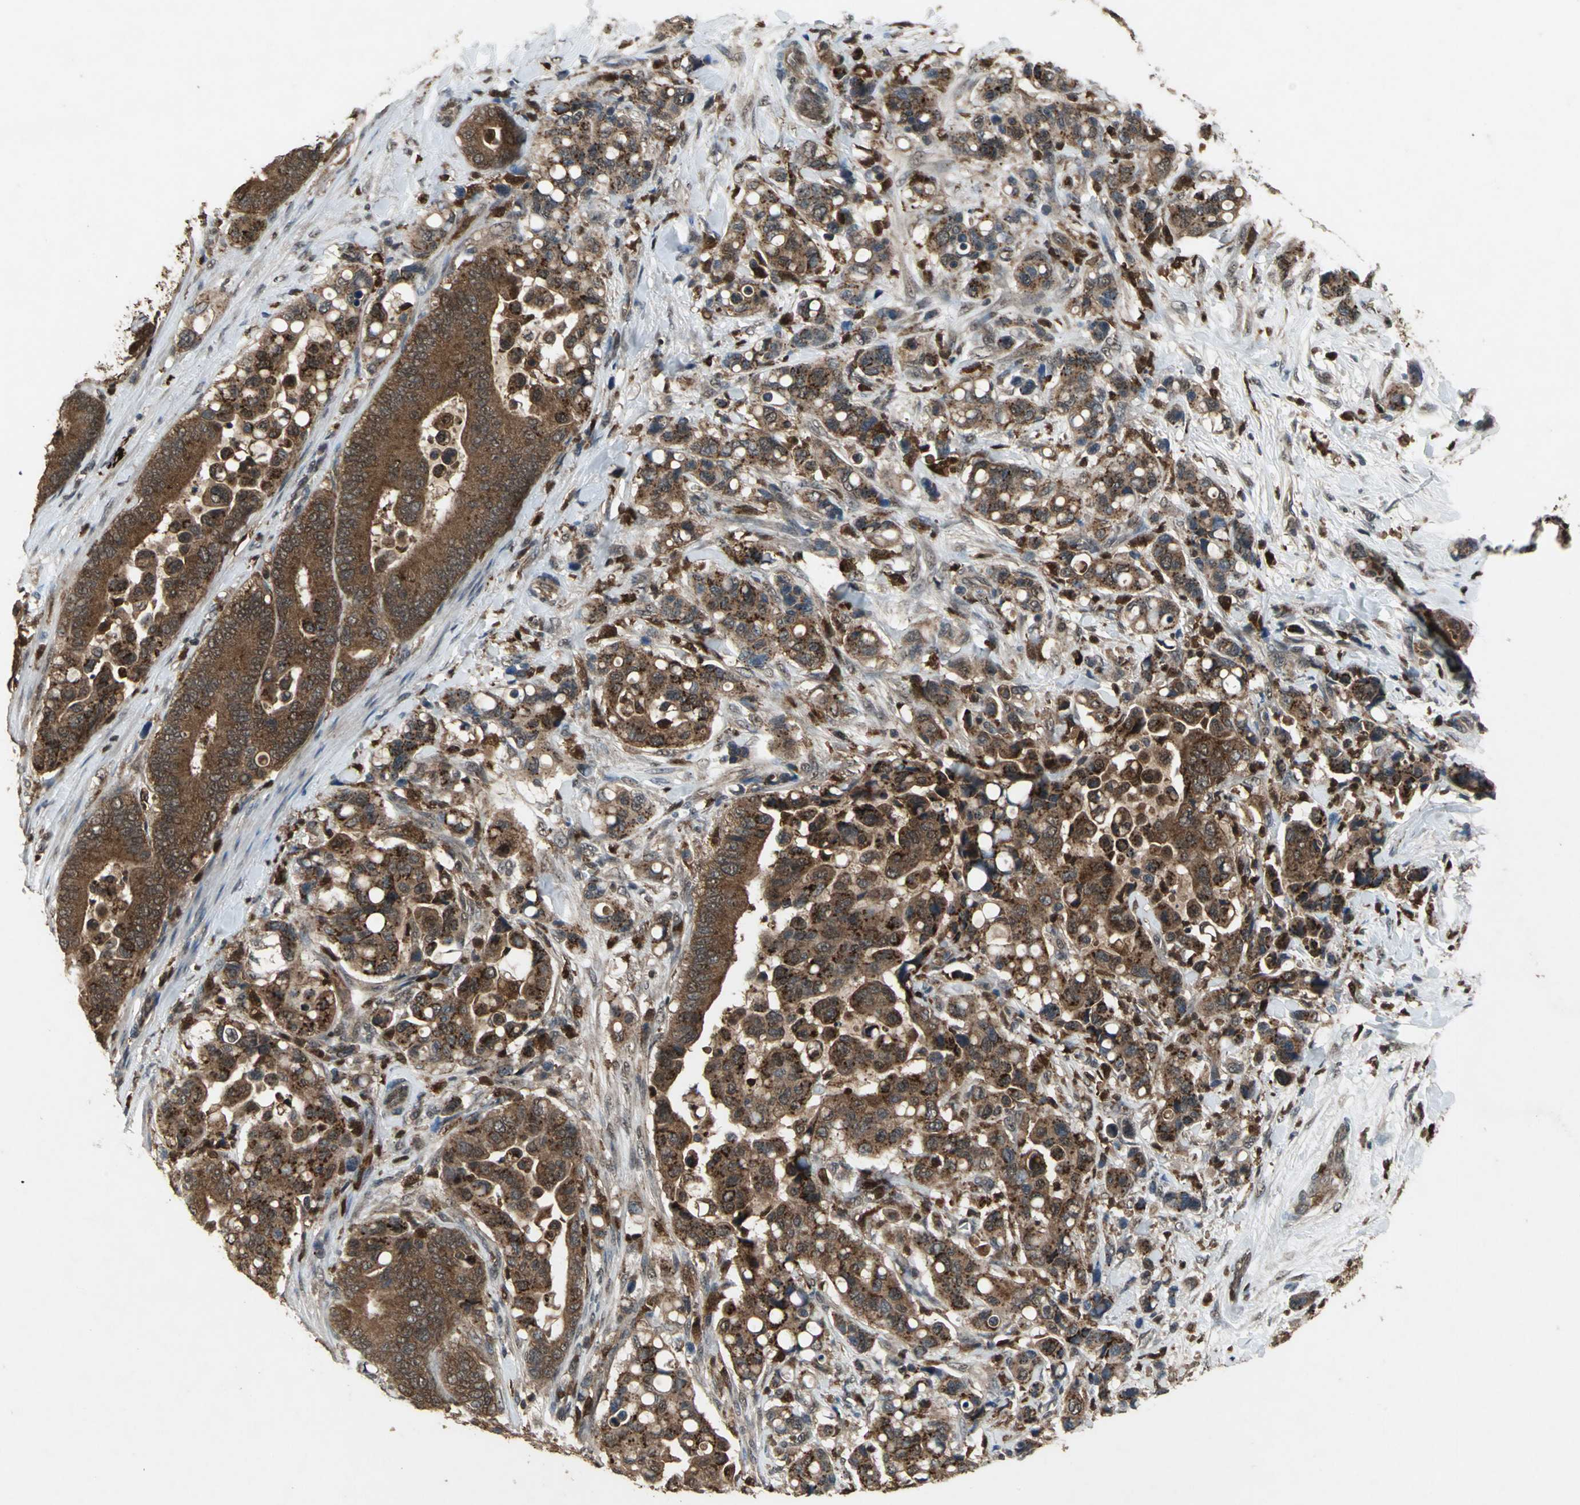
{"staining": {"intensity": "strong", "quantity": ">75%", "location": "cytoplasmic/membranous"}, "tissue": "colorectal cancer", "cell_type": "Tumor cells", "image_type": "cancer", "snomed": [{"axis": "morphology", "description": "Normal tissue, NOS"}, {"axis": "morphology", "description": "Adenocarcinoma, NOS"}, {"axis": "topography", "description": "Colon"}], "caption": "Protein staining shows strong cytoplasmic/membranous staining in approximately >75% of tumor cells in adenocarcinoma (colorectal).", "gene": "PYCARD", "patient": {"sex": "male", "age": 82}}